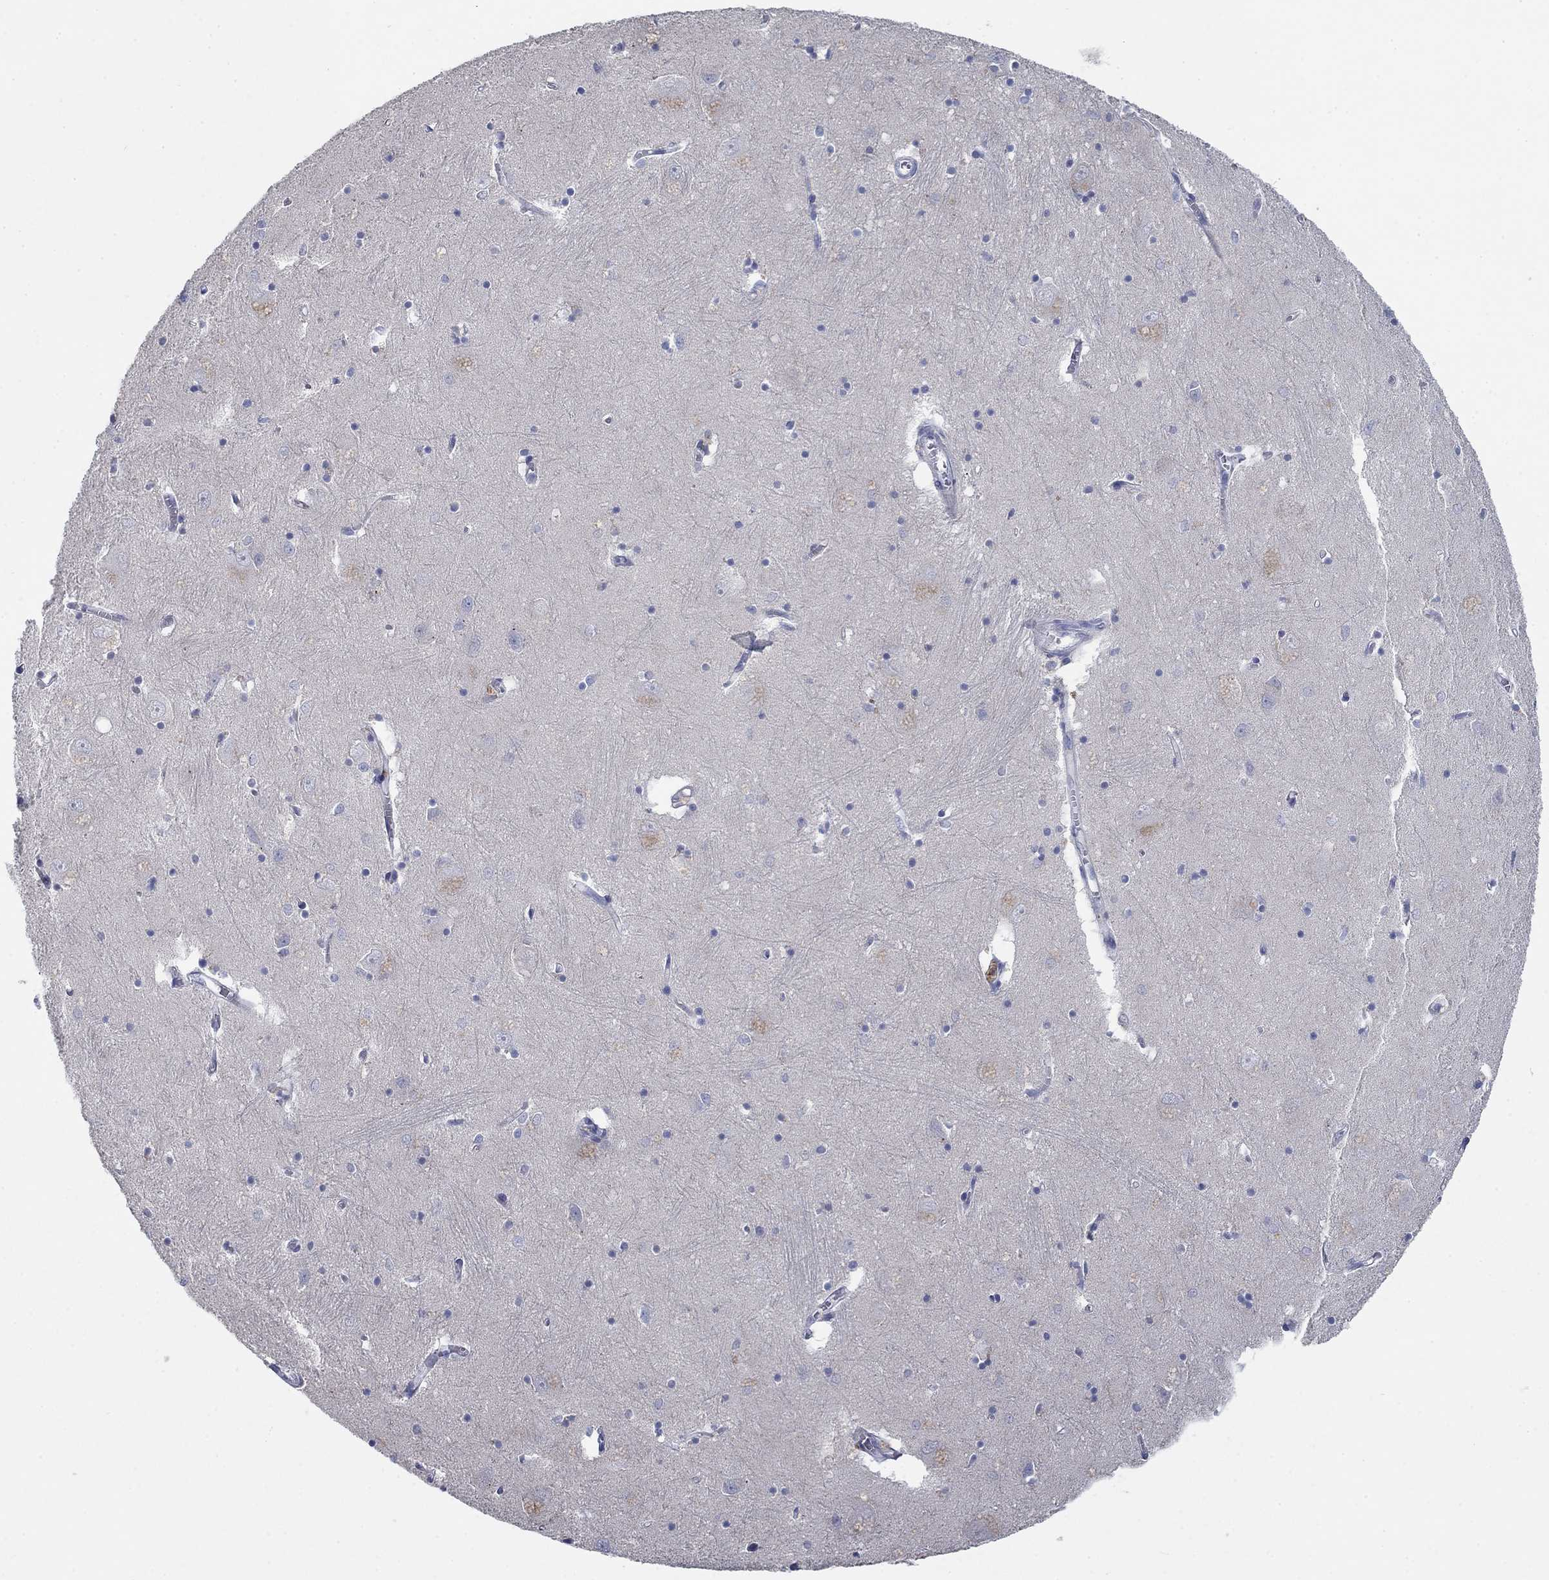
{"staining": {"intensity": "negative", "quantity": "none", "location": "none"}, "tissue": "caudate", "cell_type": "Glial cells", "image_type": "normal", "snomed": [{"axis": "morphology", "description": "Normal tissue, NOS"}, {"axis": "topography", "description": "Lateral ventricle wall"}], "caption": "IHC photomicrograph of benign caudate: caudate stained with DAB demonstrates no significant protein expression in glial cells. Nuclei are stained in blue.", "gene": "TMEM249", "patient": {"sex": "male", "age": 54}}